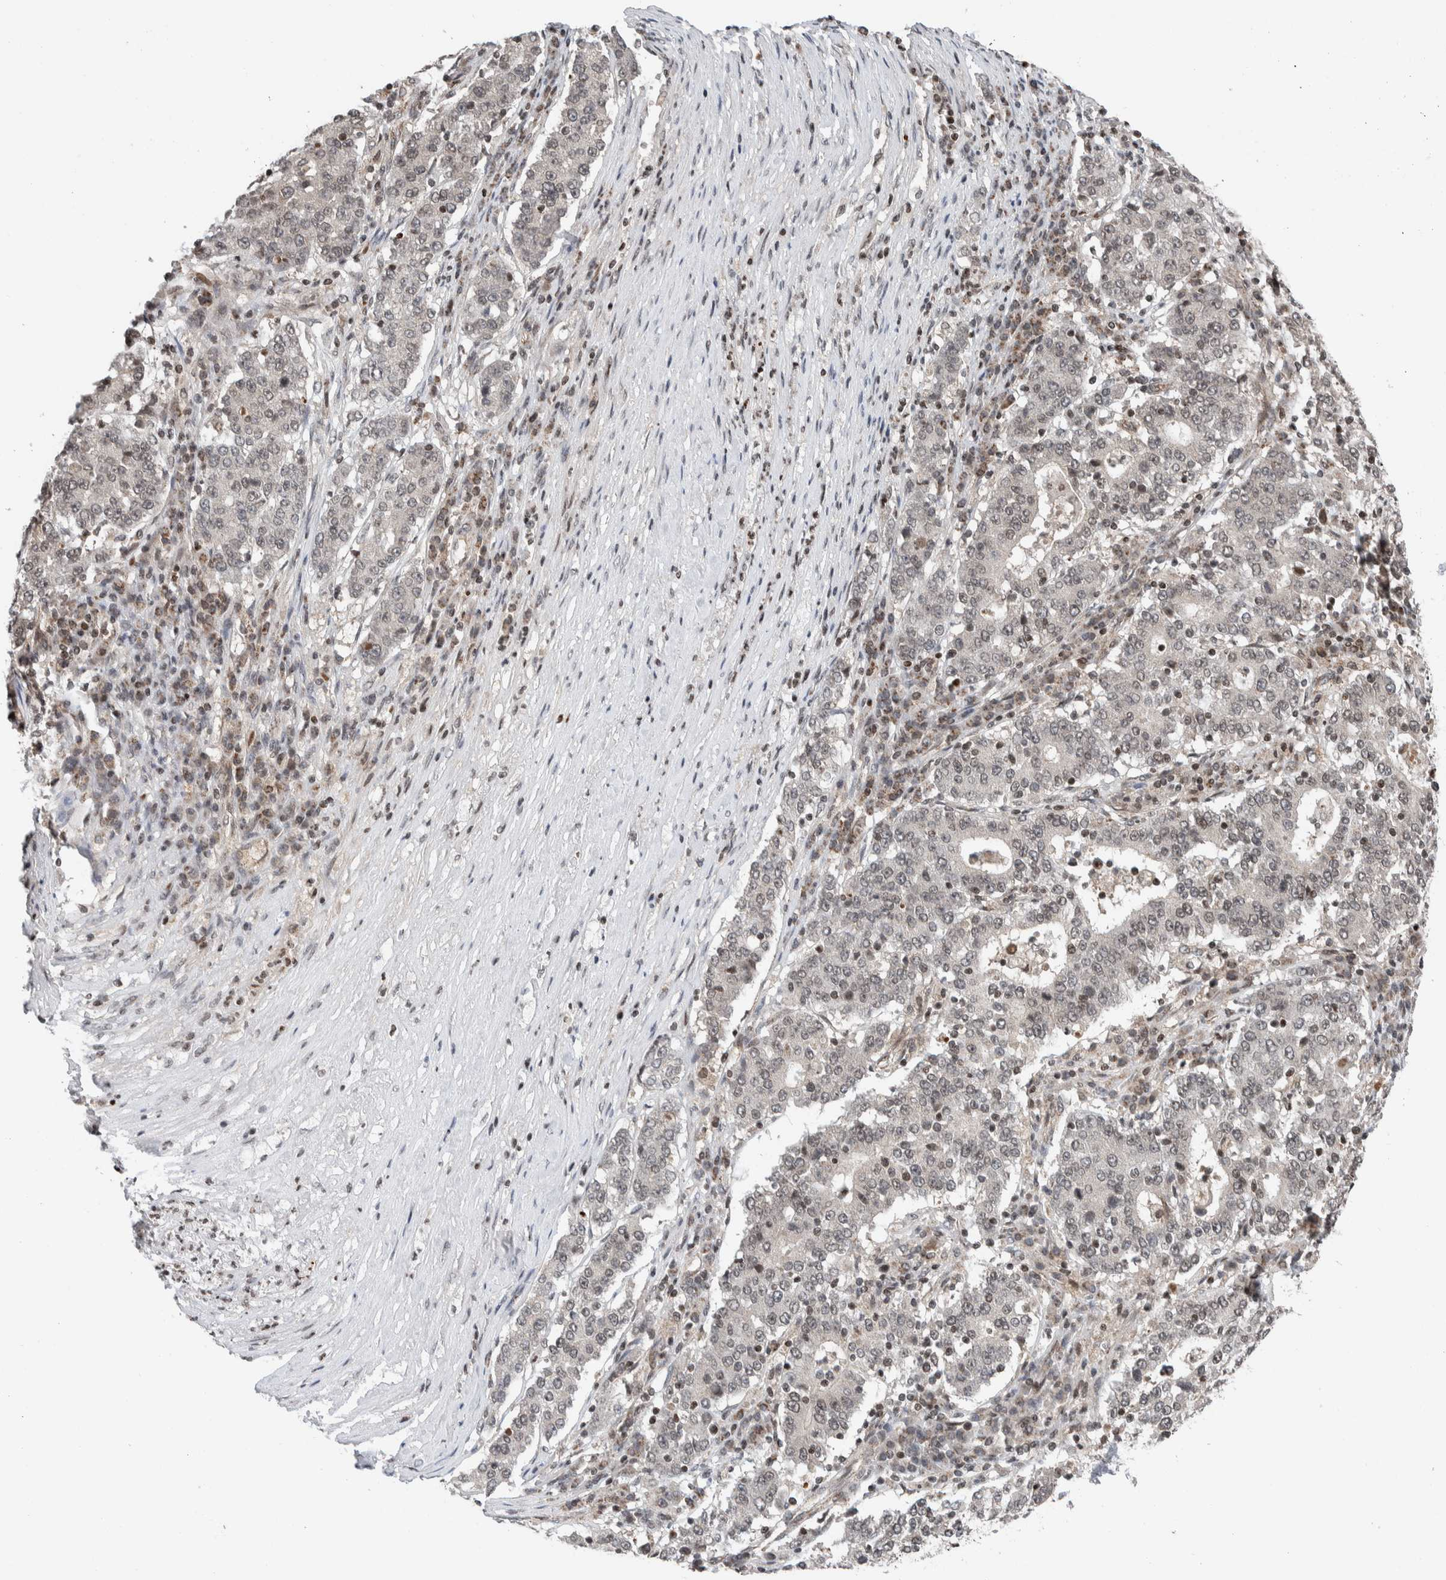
{"staining": {"intensity": "weak", "quantity": "25%-75%", "location": "nuclear"}, "tissue": "stomach cancer", "cell_type": "Tumor cells", "image_type": "cancer", "snomed": [{"axis": "morphology", "description": "Adenocarcinoma, NOS"}, {"axis": "topography", "description": "Stomach"}], "caption": "Immunohistochemical staining of stomach cancer (adenocarcinoma) shows weak nuclear protein positivity in approximately 25%-75% of tumor cells.", "gene": "NPLOC4", "patient": {"sex": "male", "age": 59}}